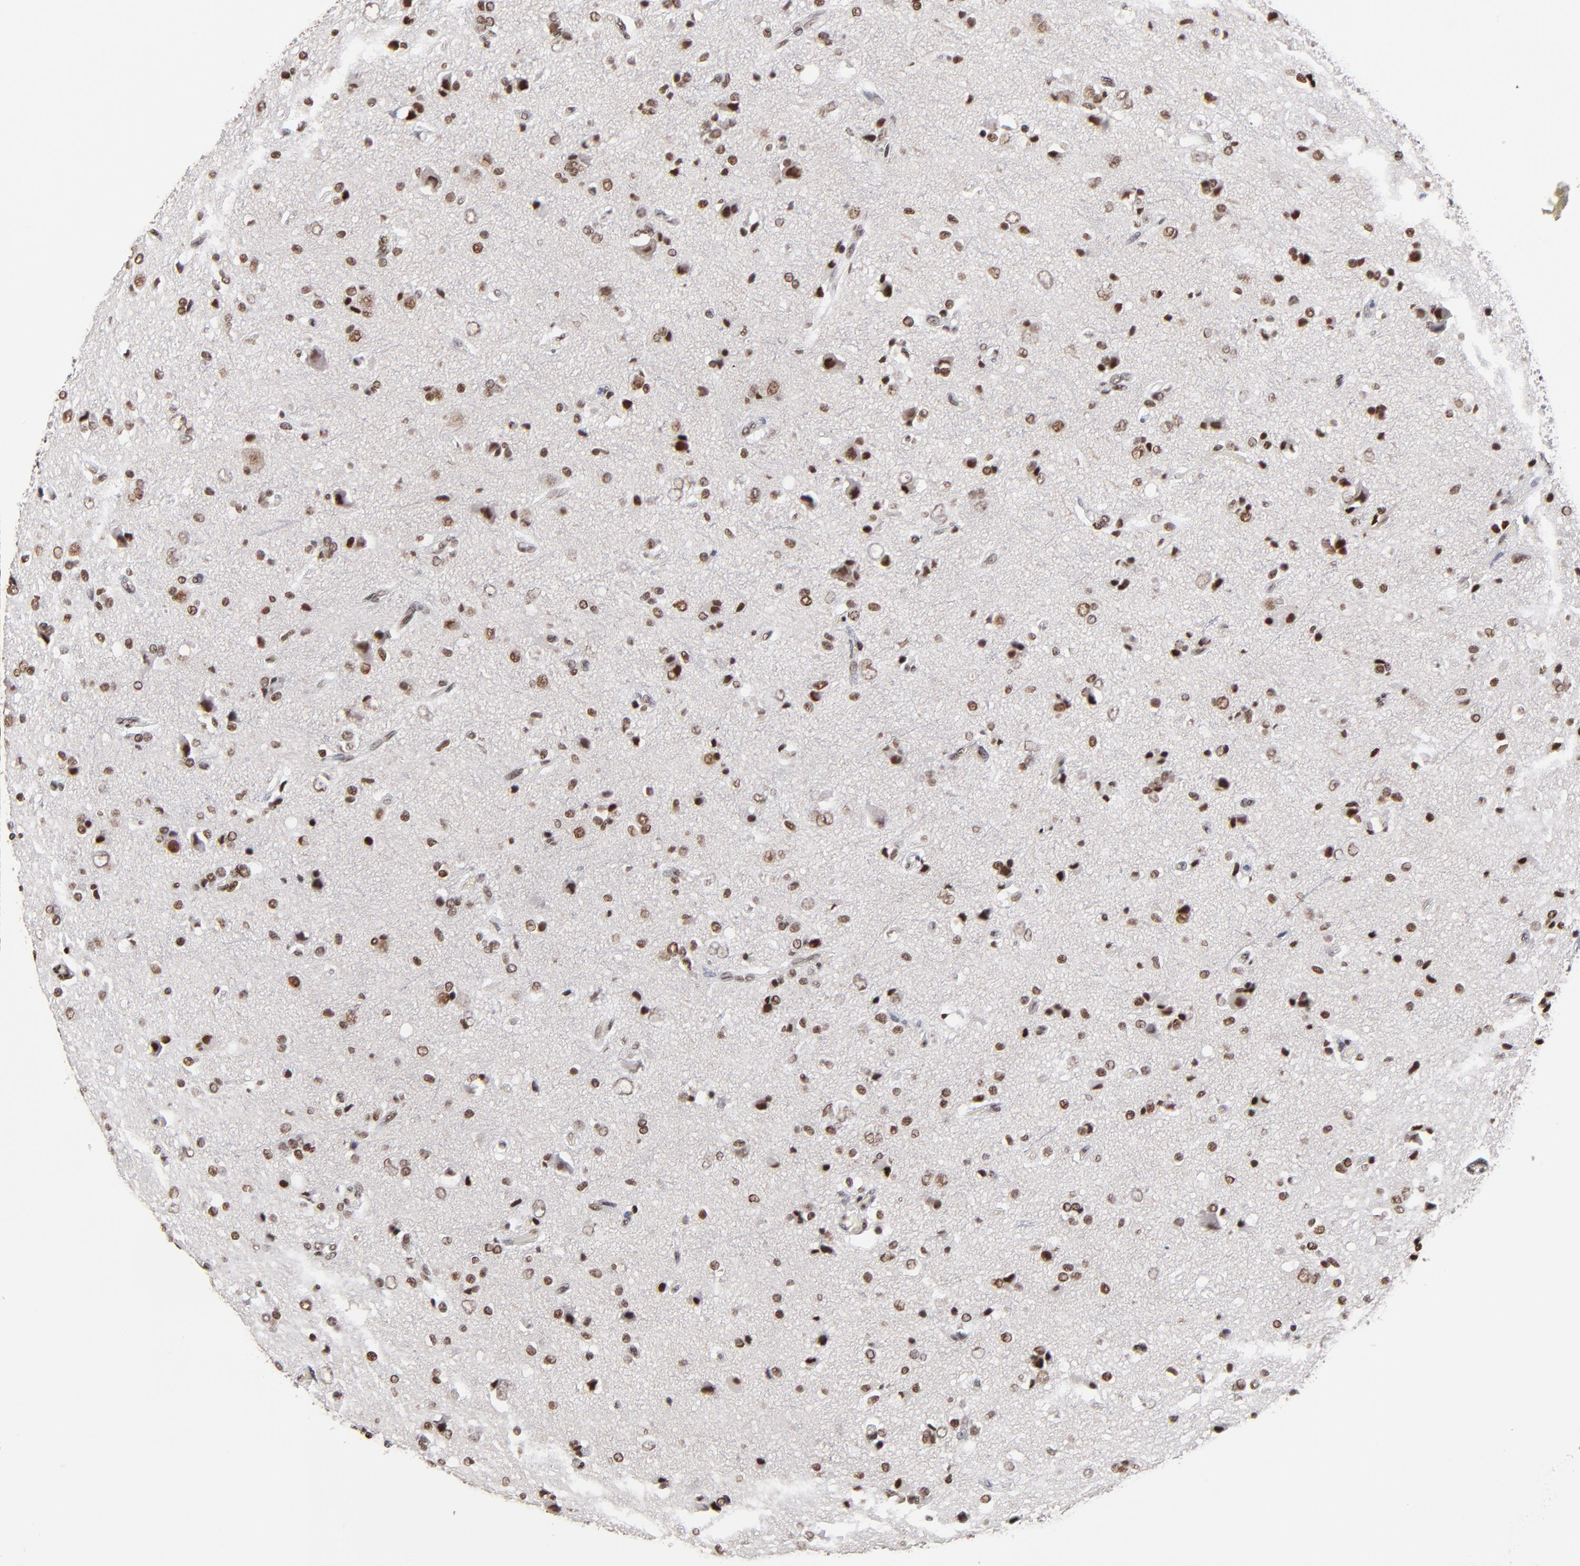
{"staining": {"intensity": "moderate", "quantity": "25%-75%", "location": "nuclear"}, "tissue": "glioma", "cell_type": "Tumor cells", "image_type": "cancer", "snomed": [{"axis": "morphology", "description": "Glioma, malignant, High grade"}, {"axis": "topography", "description": "Brain"}], "caption": "Protein staining by IHC reveals moderate nuclear expression in about 25%-75% of tumor cells in malignant high-grade glioma. Using DAB (3,3'-diaminobenzidine) (brown) and hematoxylin (blue) stains, captured at high magnification using brightfield microscopy.", "gene": "ZMYM3", "patient": {"sex": "male", "age": 47}}